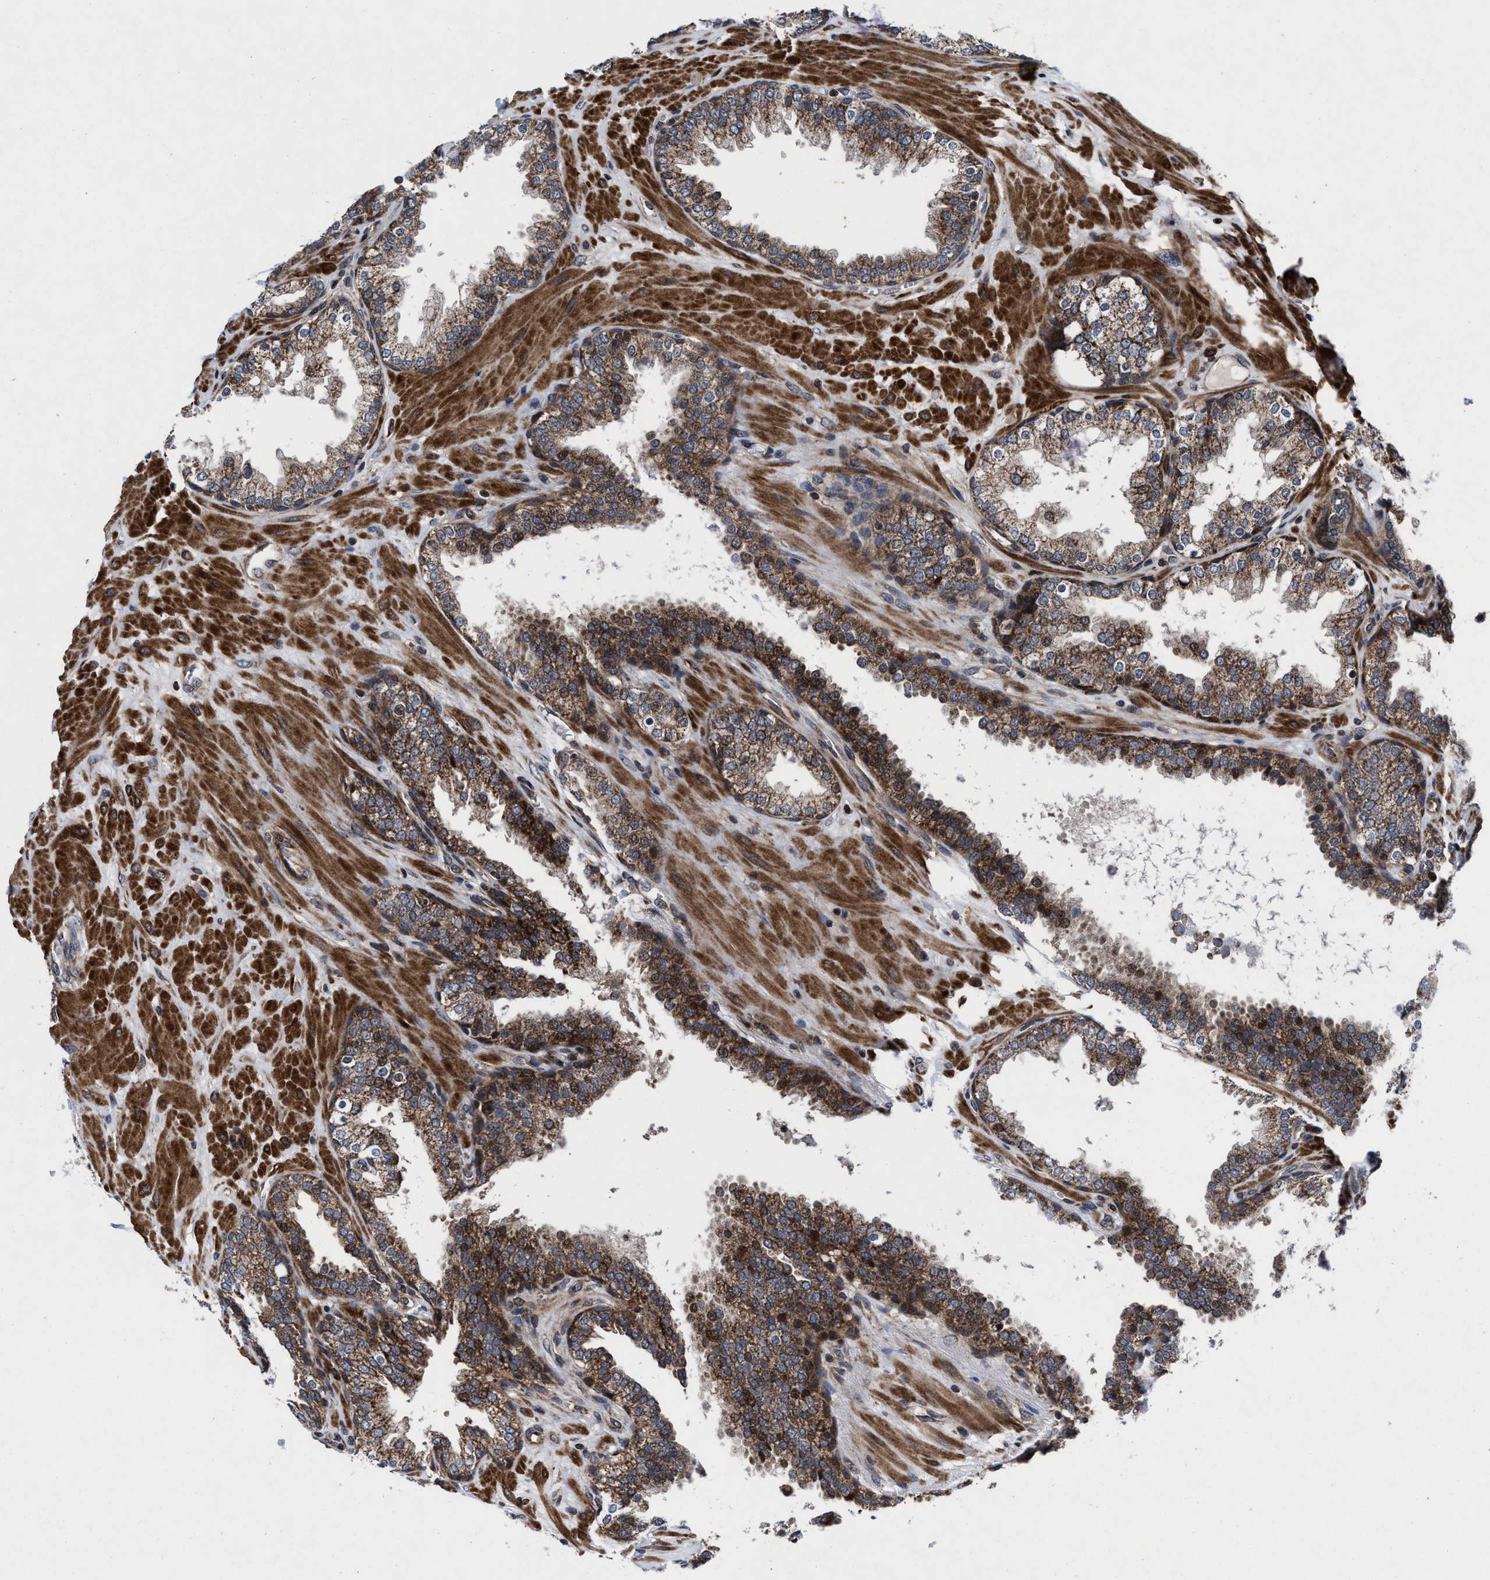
{"staining": {"intensity": "moderate", "quantity": ">75%", "location": "cytoplasmic/membranous"}, "tissue": "prostate", "cell_type": "Glandular cells", "image_type": "normal", "snomed": [{"axis": "morphology", "description": "Normal tissue, NOS"}, {"axis": "topography", "description": "Prostate"}], "caption": "A medium amount of moderate cytoplasmic/membranous positivity is present in approximately >75% of glandular cells in unremarkable prostate.", "gene": "MRPL50", "patient": {"sex": "male", "age": 51}}